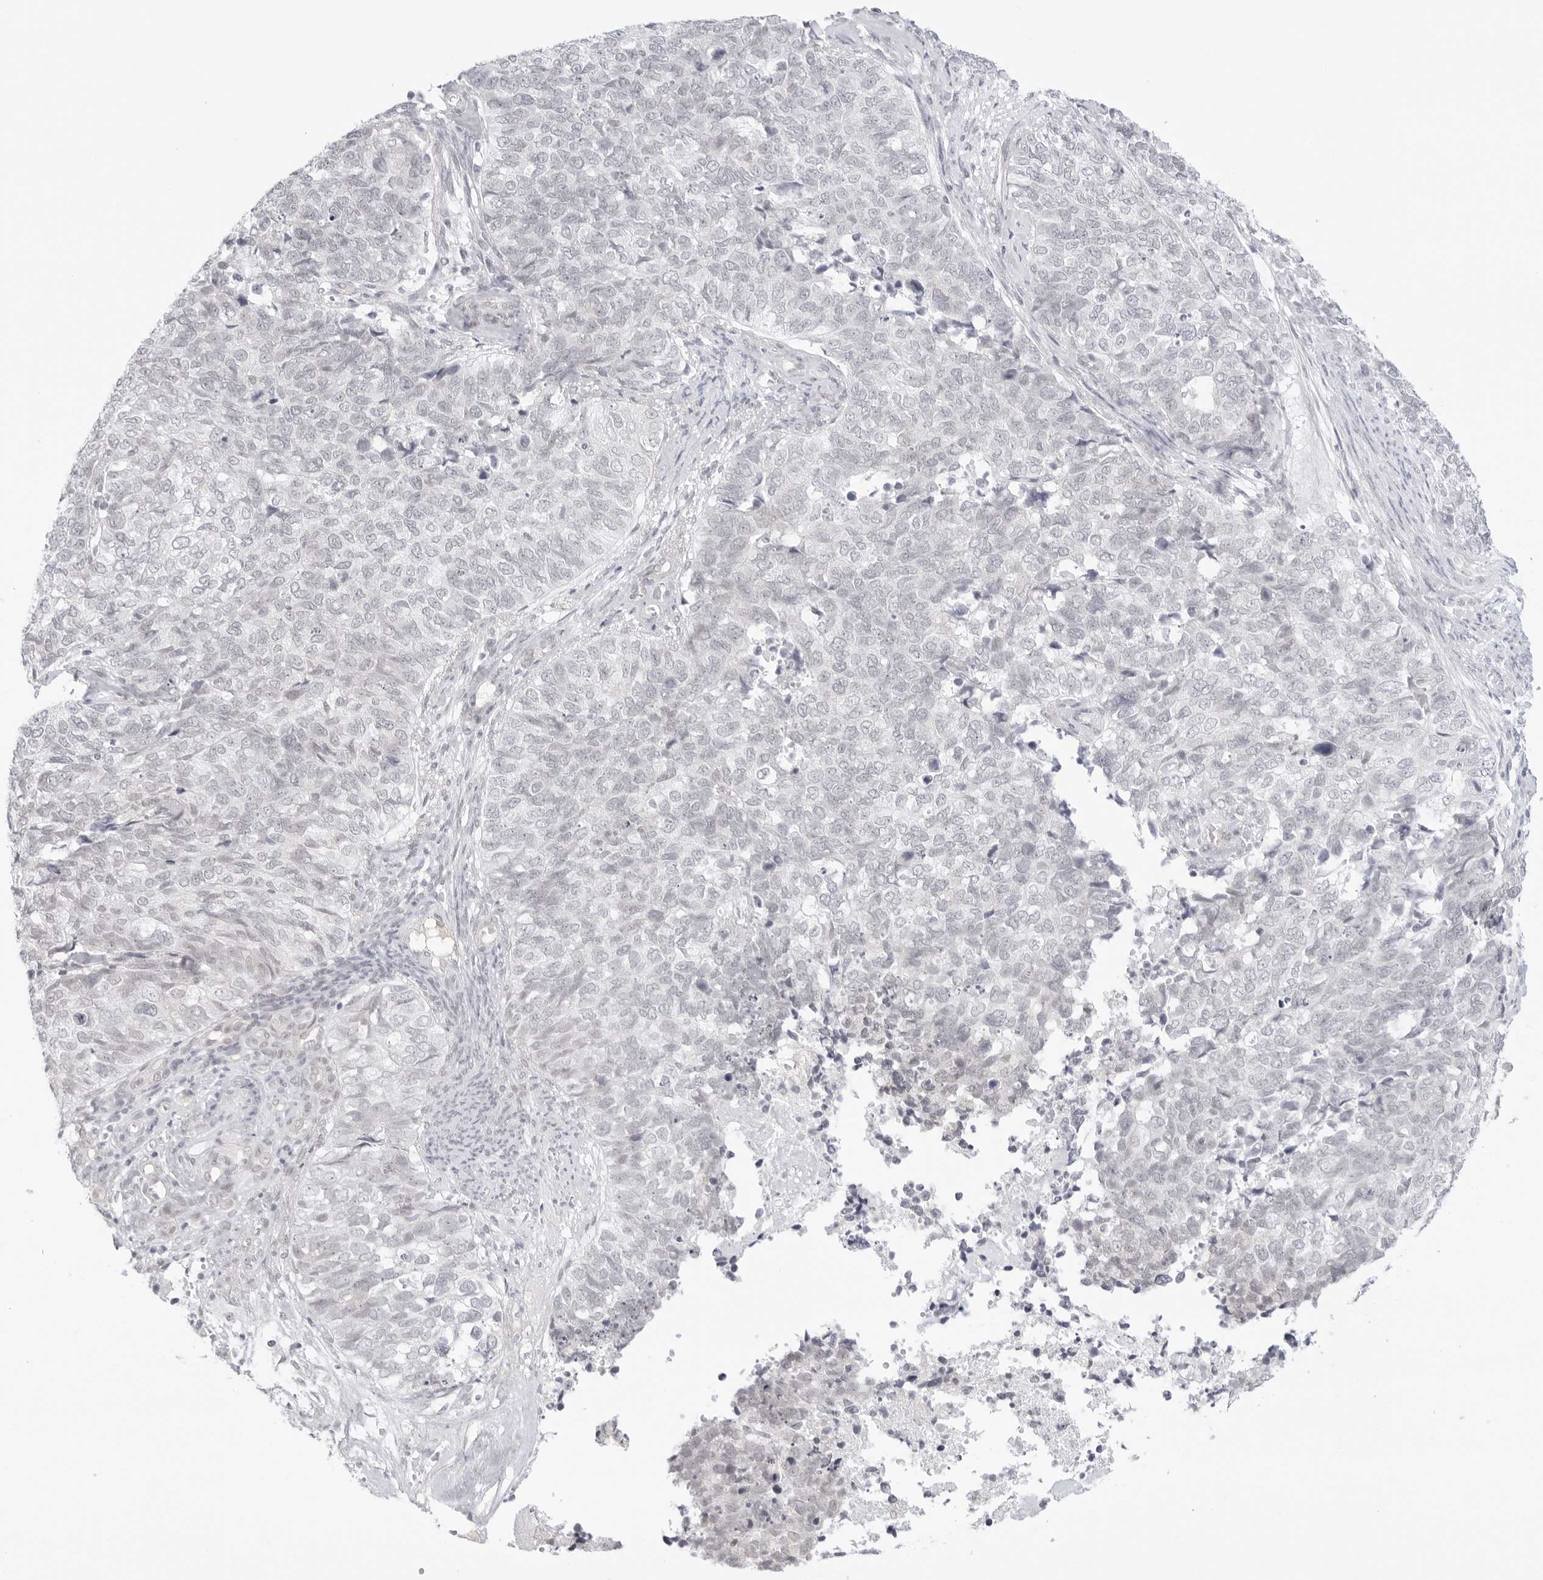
{"staining": {"intensity": "weak", "quantity": "<25%", "location": "nuclear"}, "tissue": "cervical cancer", "cell_type": "Tumor cells", "image_type": "cancer", "snomed": [{"axis": "morphology", "description": "Squamous cell carcinoma, NOS"}, {"axis": "topography", "description": "Cervix"}], "caption": "Tumor cells show no significant protein positivity in squamous cell carcinoma (cervical).", "gene": "MED18", "patient": {"sex": "female", "age": 63}}